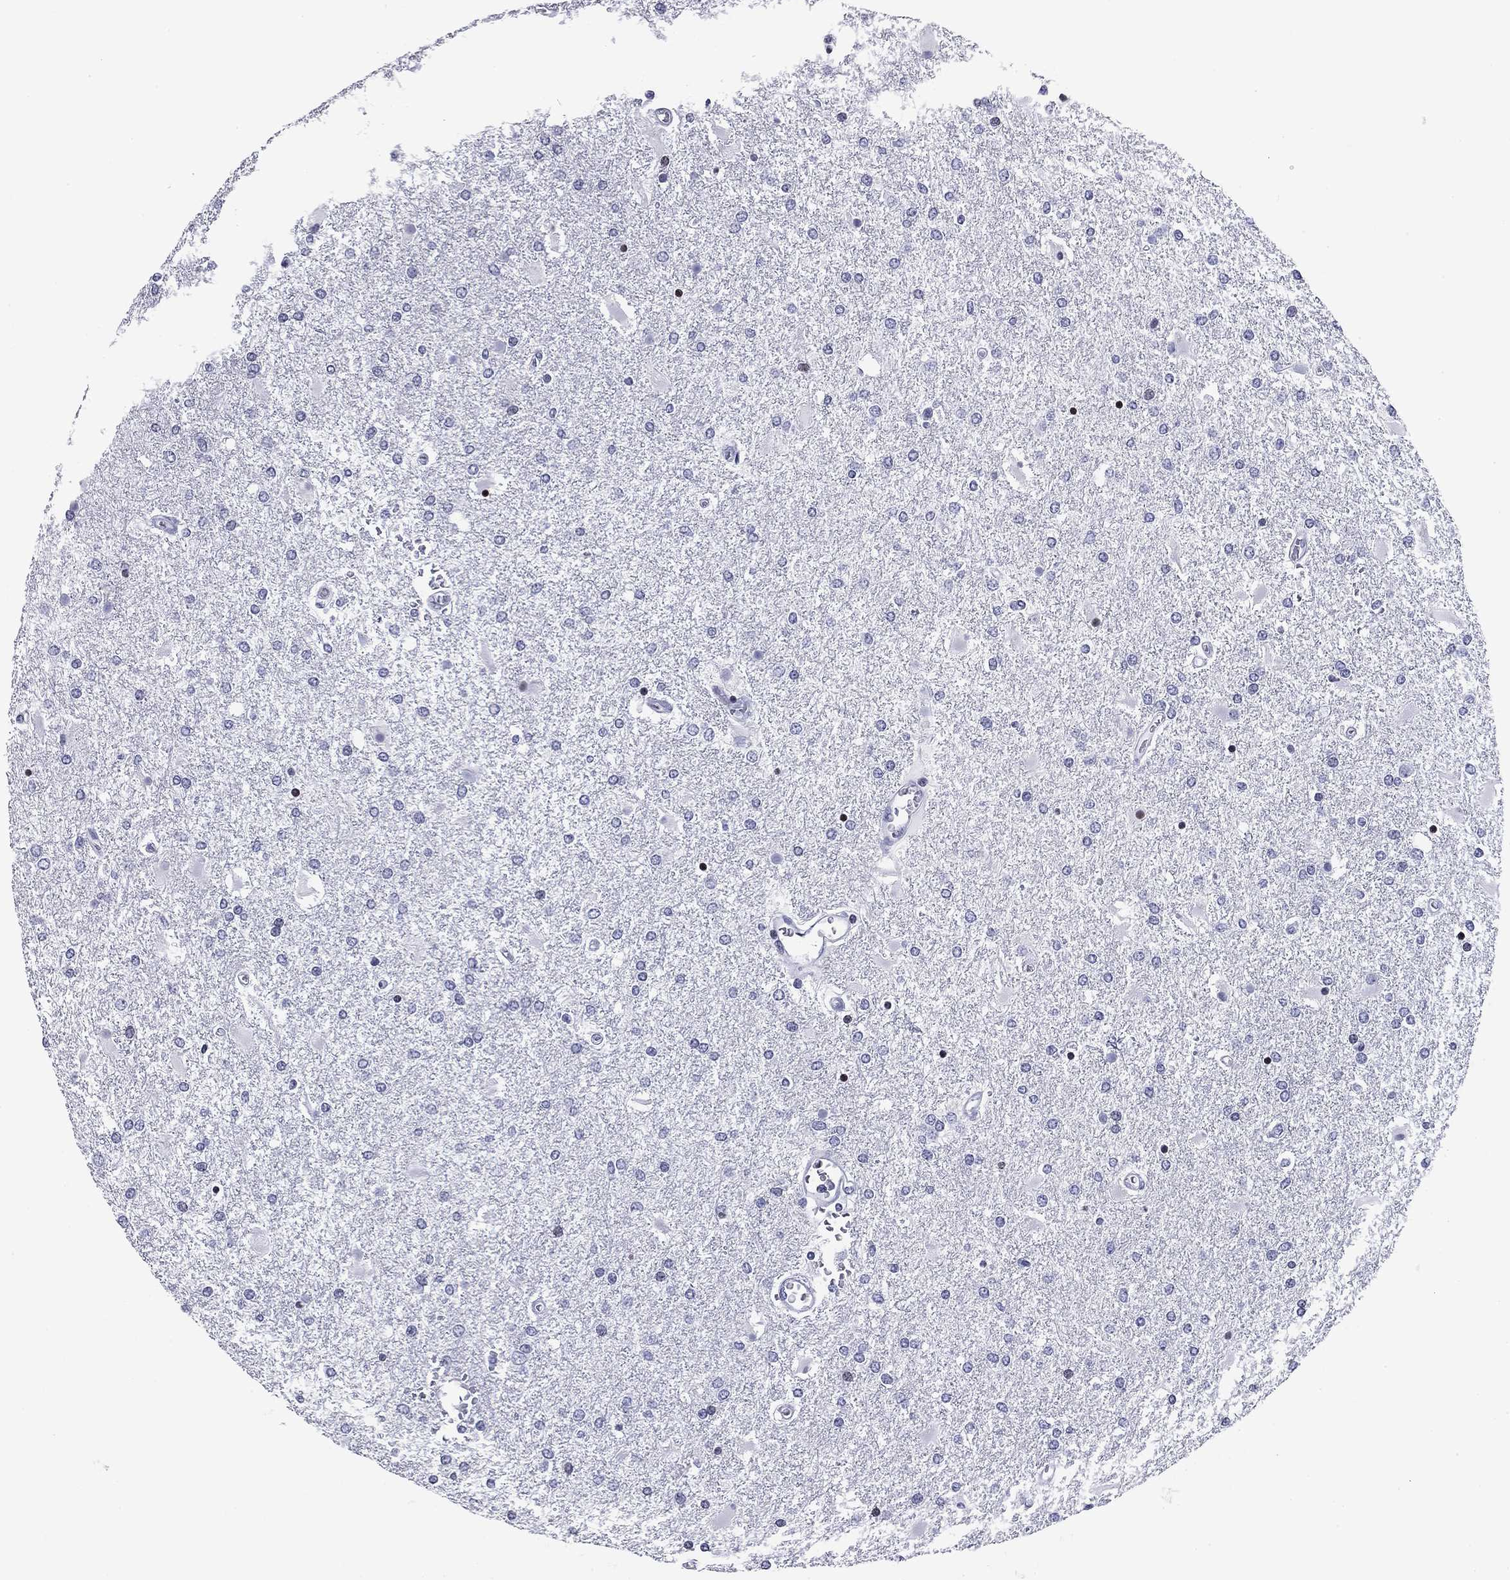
{"staining": {"intensity": "negative", "quantity": "none", "location": "none"}, "tissue": "glioma", "cell_type": "Tumor cells", "image_type": "cancer", "snomed": [{"axis": "morphology", "description": "Glioma, malignant, High grade"}, {"axis": "topography", "description": "Cerebral cortex"}], "caption": "IHC image of neoplastic tissue: glioma stained with DAB reveals no significant protein expression in tumor cells.", "gene": "CCDC144A", "patient": {"sex": "male", "age": 79}}